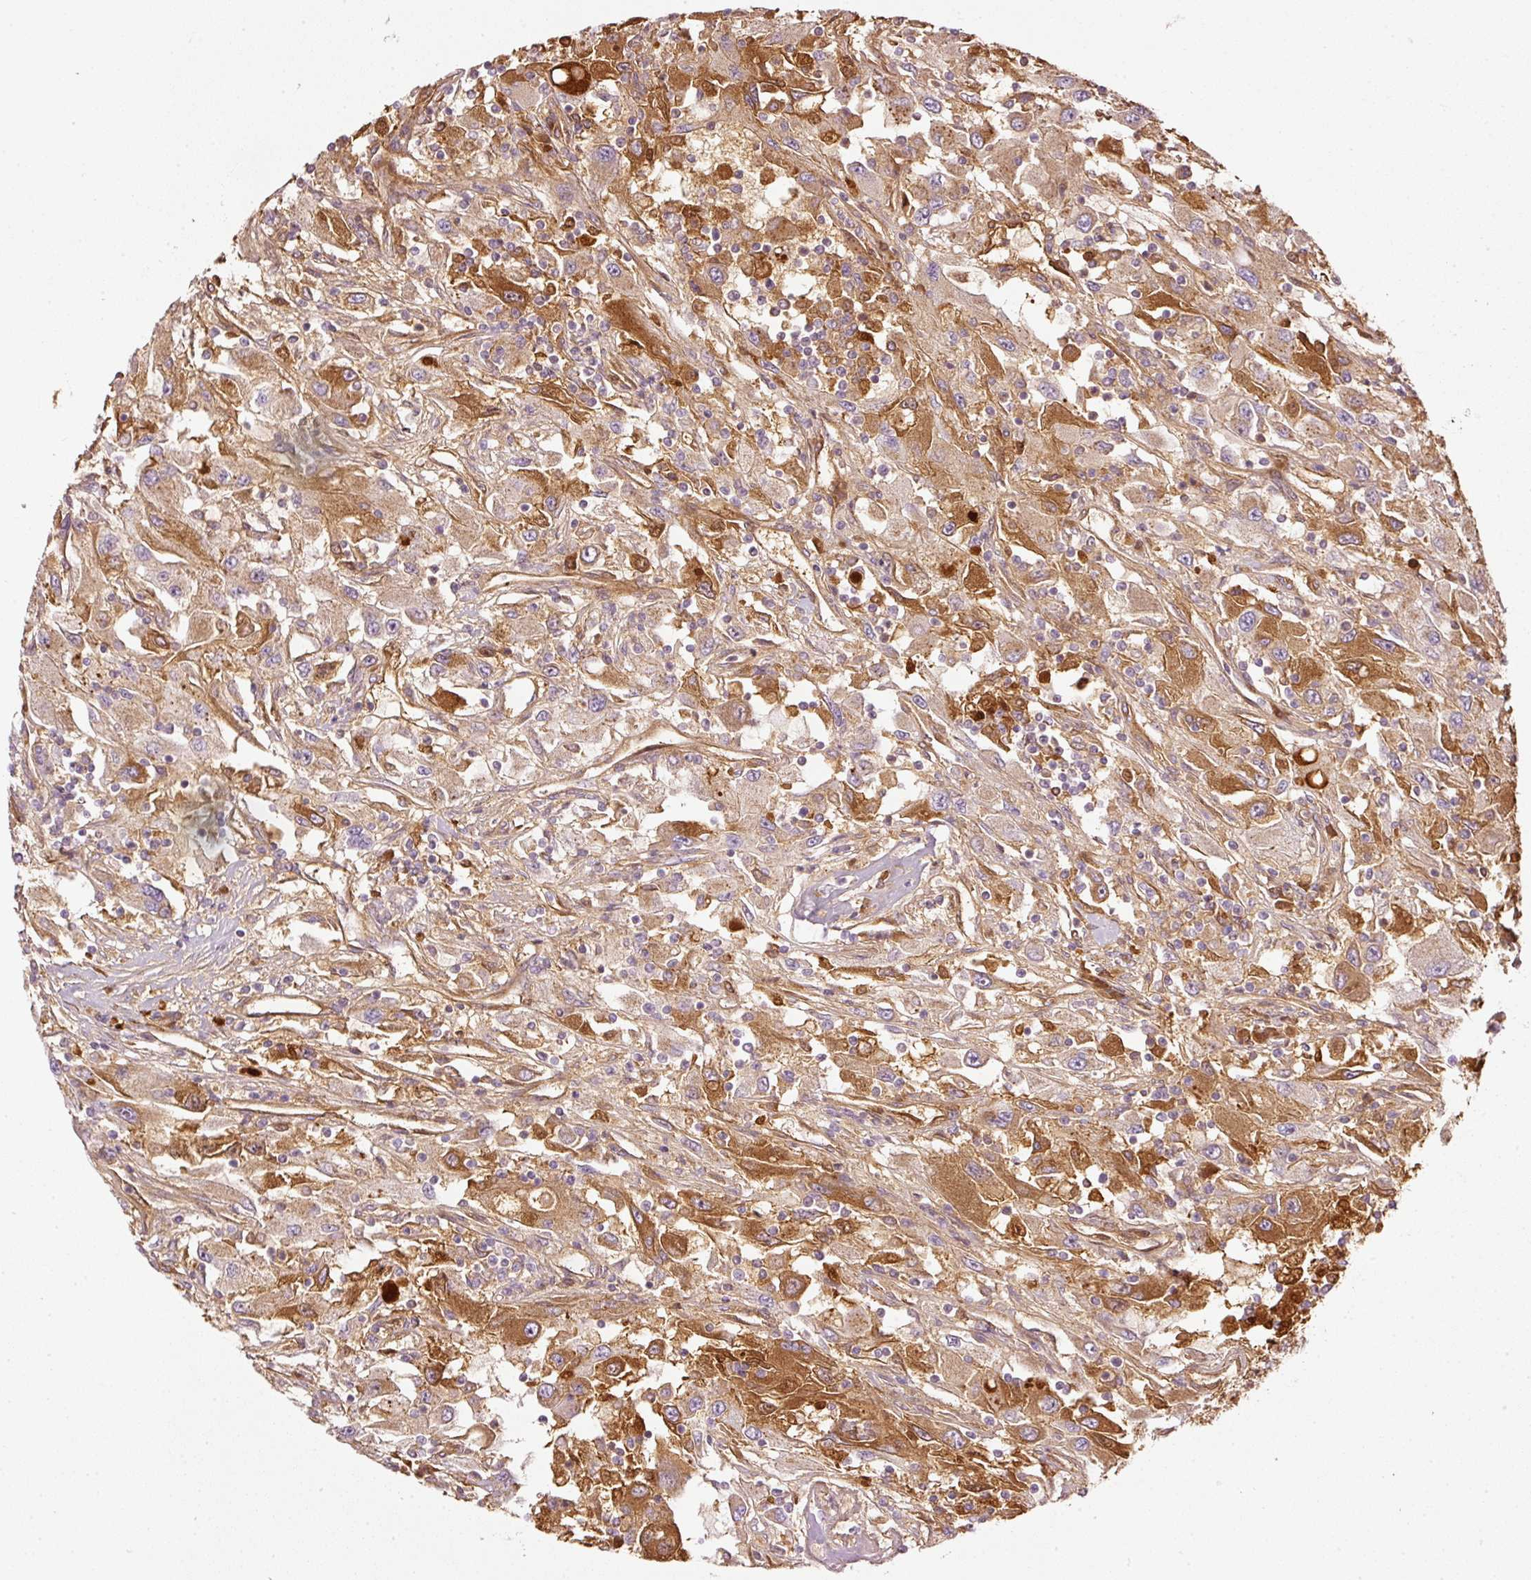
{"staining": {"intensity": "moderate", "quantity": ">75%", "location": "cytoplasmic/membranous"}, "tissue": "renal cancer", "cell_type": "Tumor cells", "image_type": "cancer", "snomed": [{"axis": "morphology", "description": "Adenocarcinoma, NOS"}, {"axis": "topography", "description": "Kidney"}], "caption": "A medium amount of moderate cytoplasmic/membranous positivity is present in approximately >75% of tumor cells in renal adenocarcinoma tissue.", "gene": "SERPING1", "patient": {"sex": "female", "age": 67}}